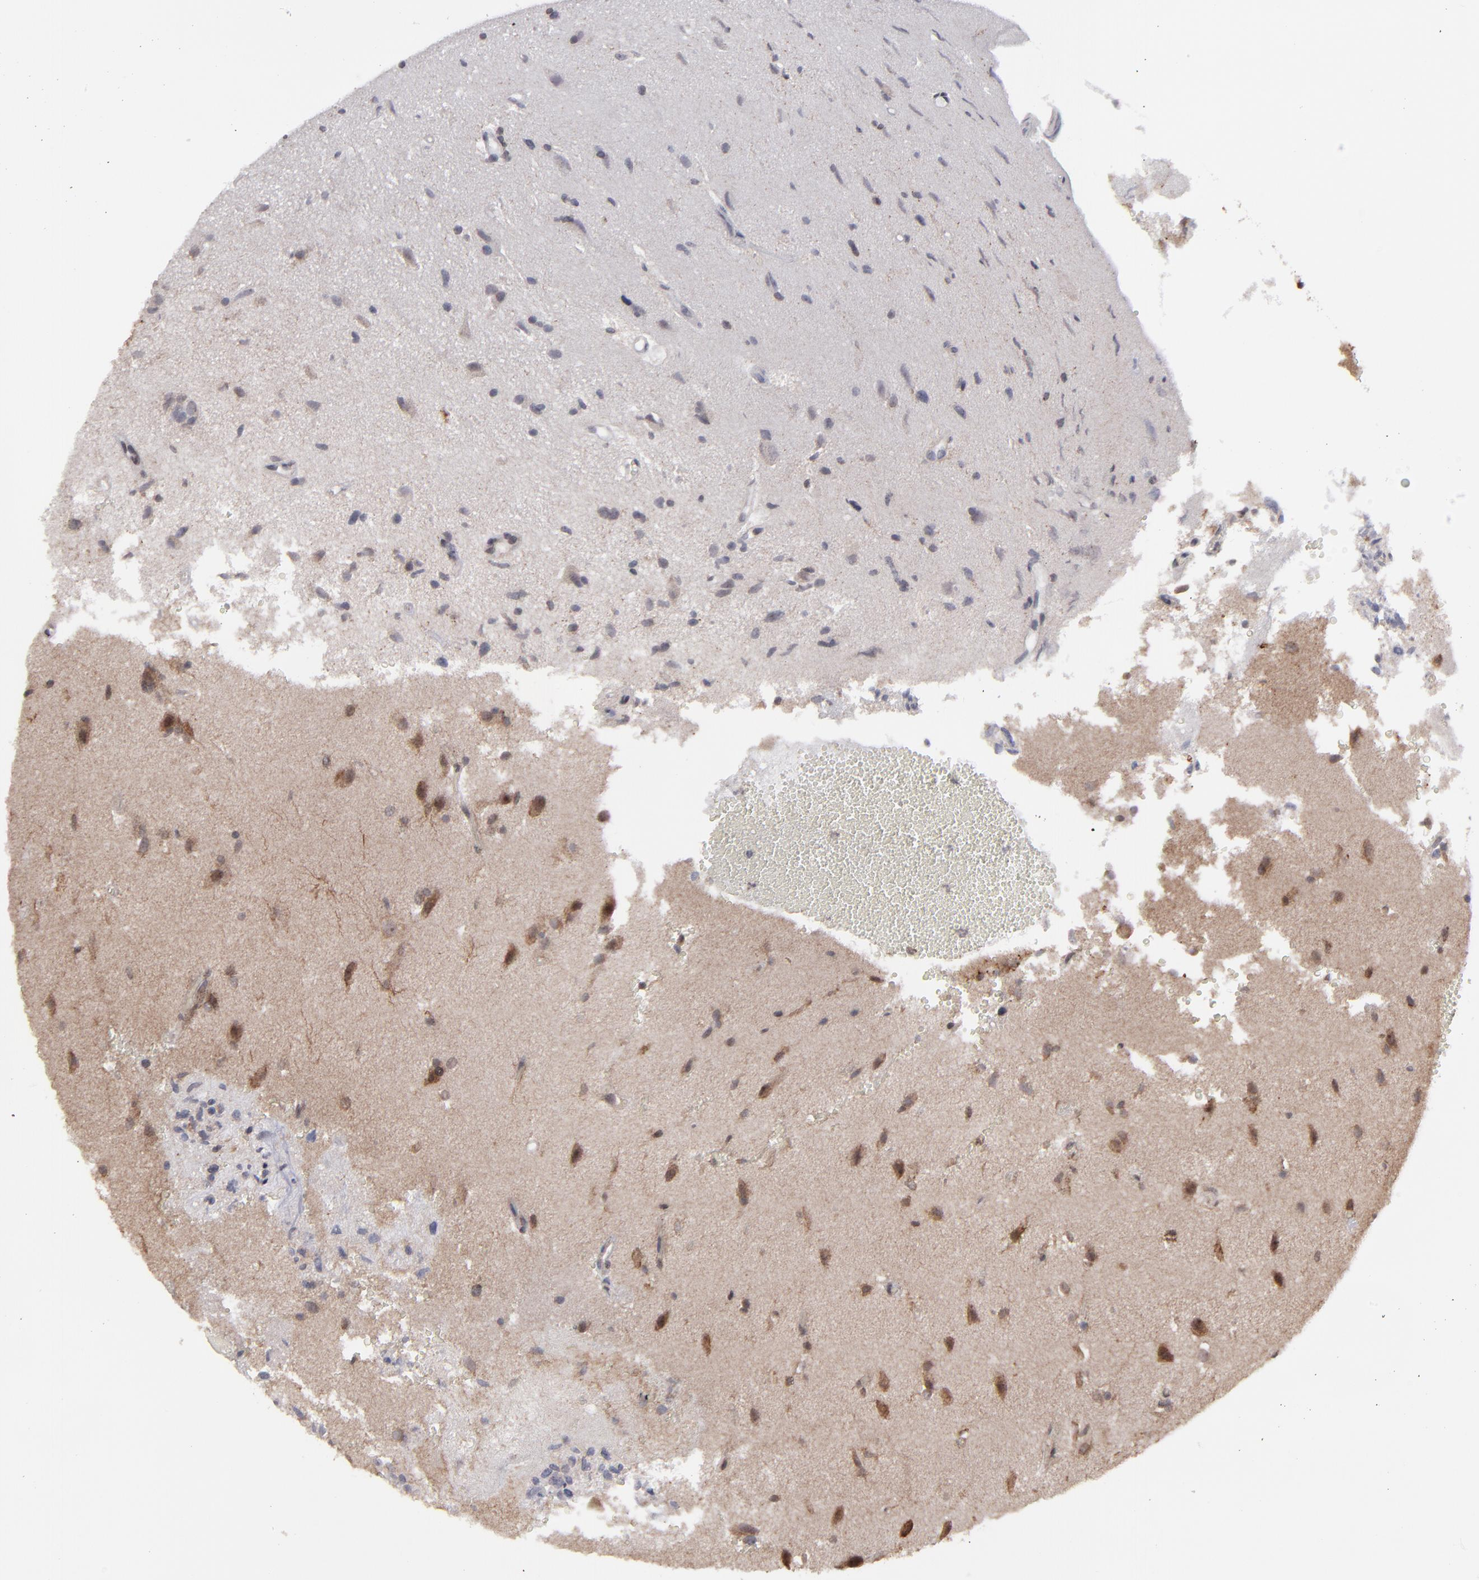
{"staining": {"intensity": "strong", "quantity": ">75%", "location": "cytoplasmic/membranous,nuclear"}, "tissue": "glioma", "cell_type": "Tumor cells", "image_type": "cancer", "snomed": [{"axis": "morphology", "description": "Normal tissue, NOS"}, {"axis": "morphology", "description": "Glioma, malignant, High grade"}, {"axis": "topography", "description": "Cerebral cortex"}], "caption": "Tumor cells display high levels of strong cytoplasmic/membranous and nuclear expression in about >75% of cells in high-grade glioma (malignant).", "gene": "RGS6", "patient": {"sex": "male", "age": 75}}